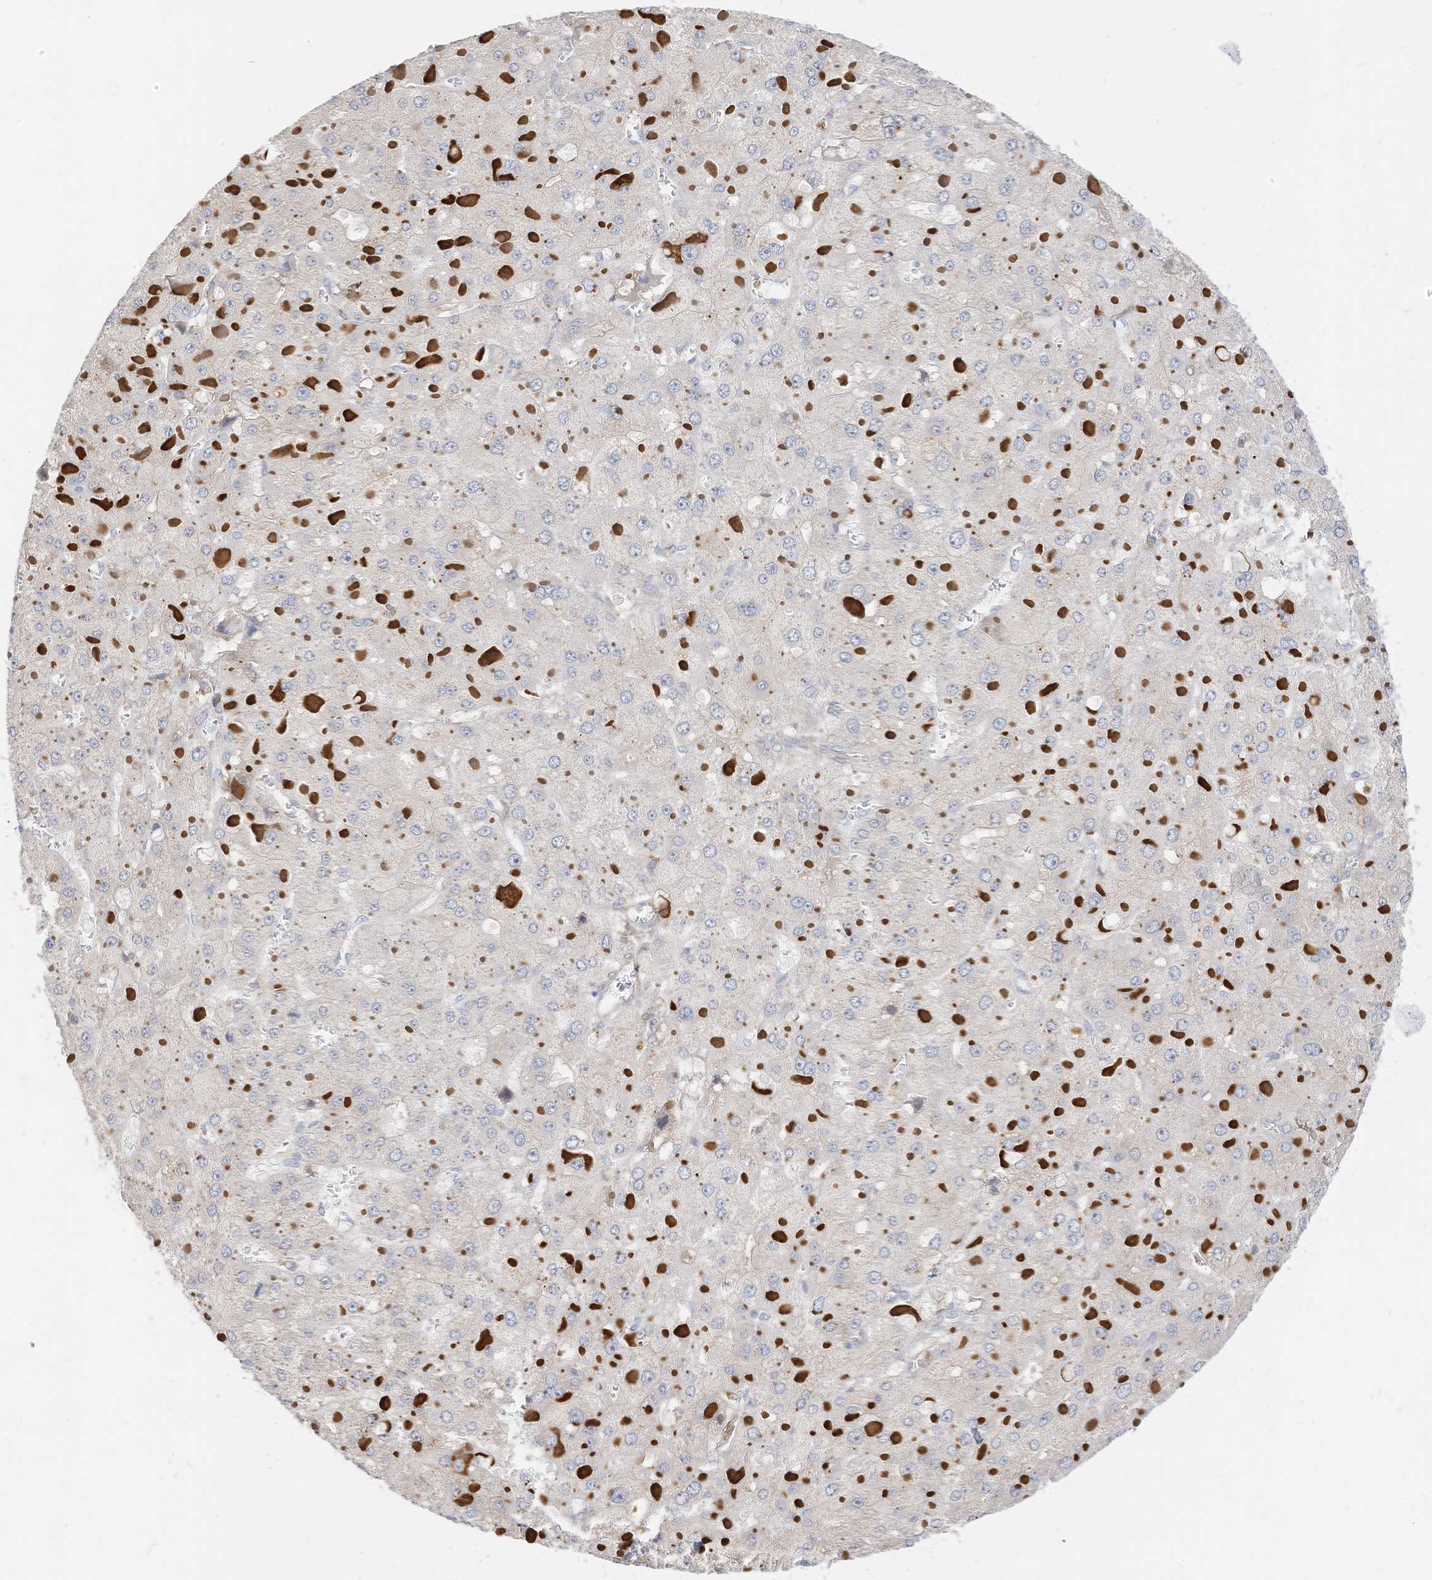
{"staining": {"intensity": "negative", "quantity": "none", "location": "none"}, "tissue": "liver cancer", "cell_type": "Tumor cells", "image_type": "cancer", "snomed": [{"axis": "morphology", "description": "Carcinoma, Hepatocellular, NOS"}, {"axis": "topography", "description": "Liver"}], "caption": "IHC histopathology image of neoplastic tissue: hepatocellular carcinoma (liver) stained with DAB (3,3'-diaminobenzidine) demonstrates no significant protein staining in tumor cells.", "gene": "ATP13A1", "patient": {"sex": "female", "age": 73}}